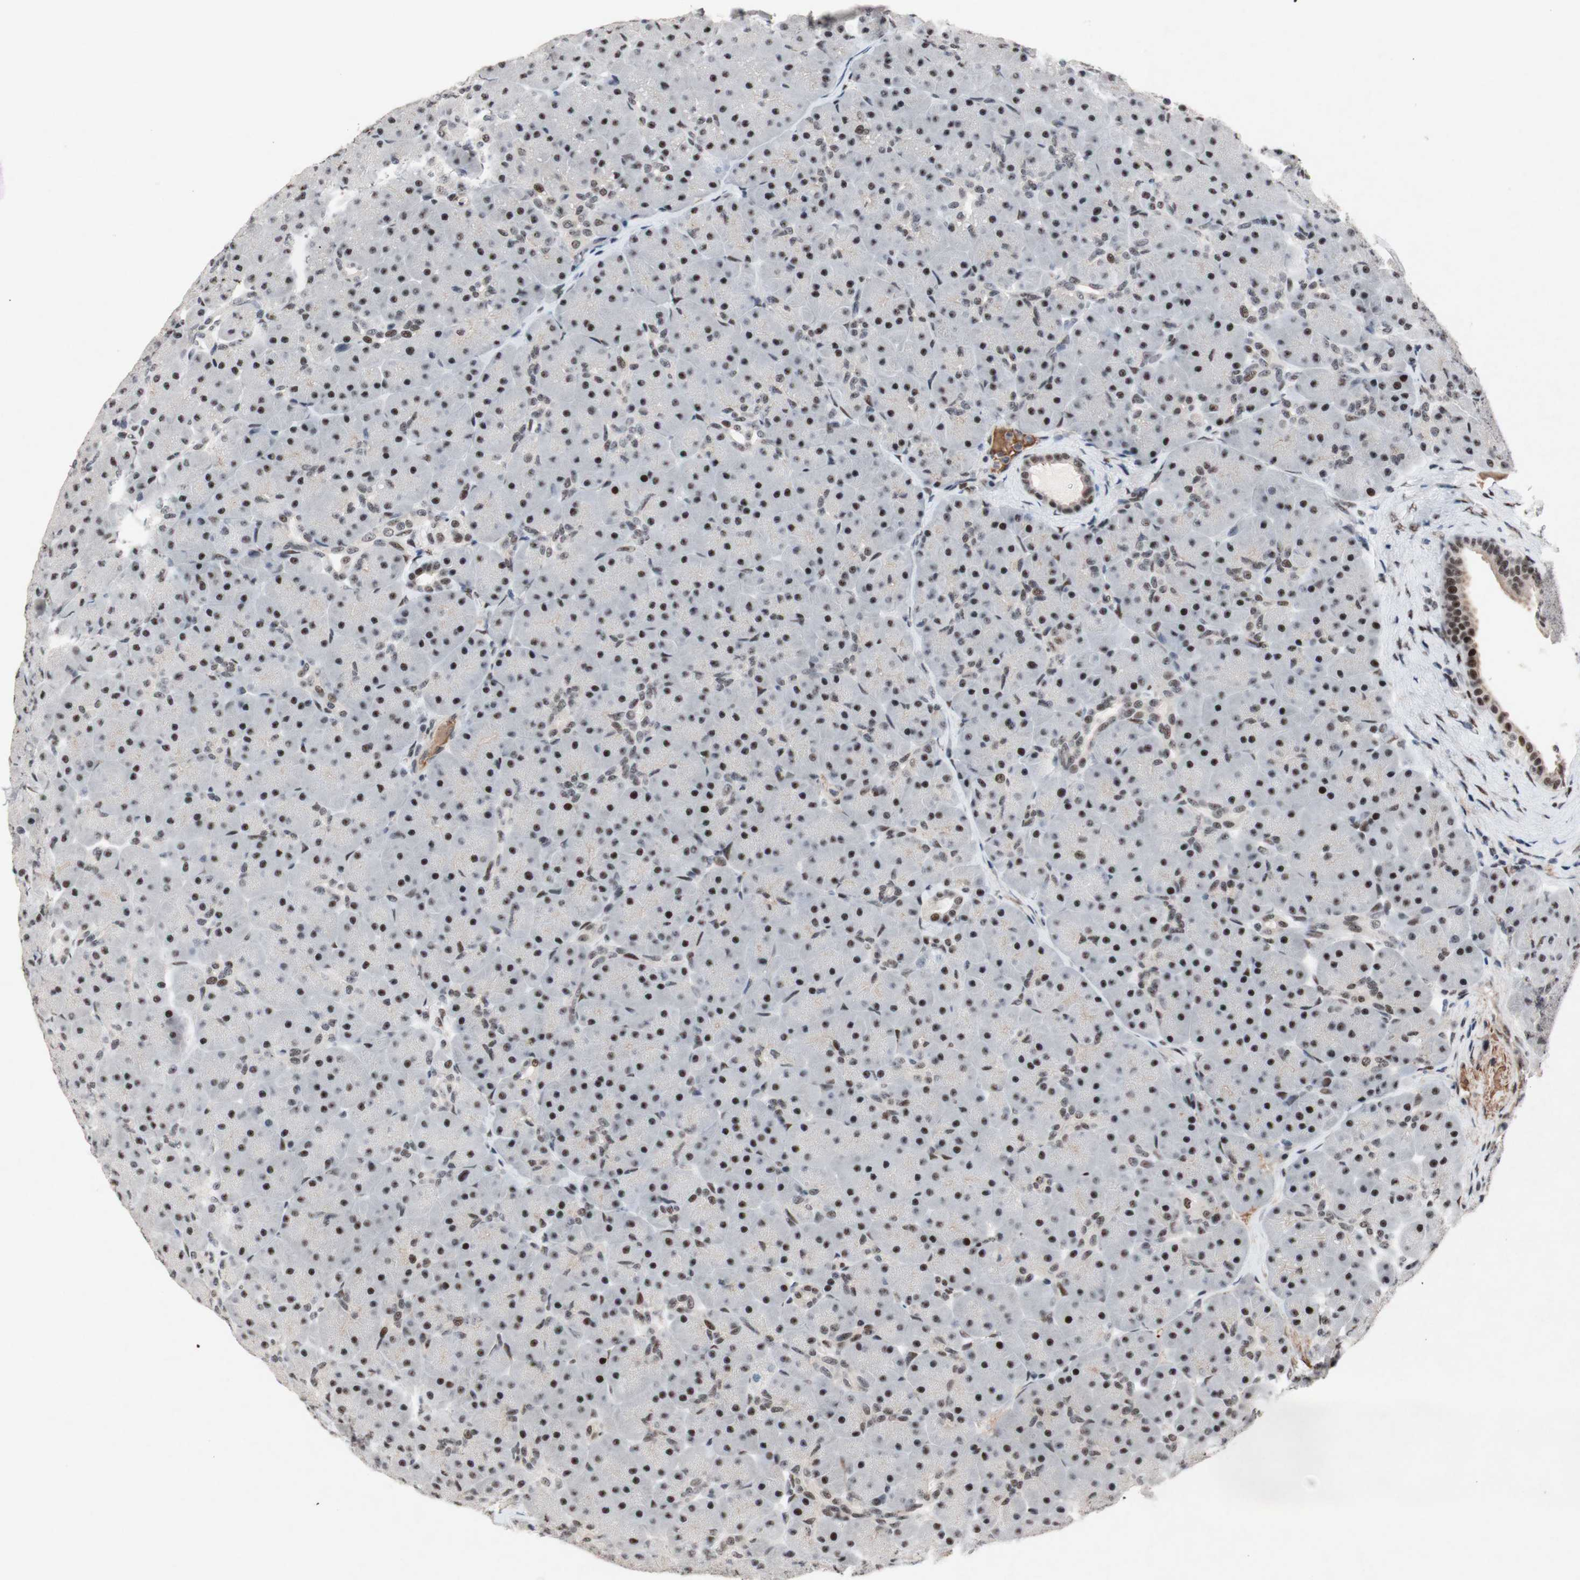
{"staining": {"intensity": "strong", "quantity": "25%-75%", "location": "nuclear"}, "tissue": "pancreas", "cell_type": "Exocrine glandular cells", "image_type": "normal", "snomed": [{"axis": "morphology", "description": "Normal tissue, NOS"}, {"axis": "topography", "description": "Pancreas"}], "caption": "A high-resolution image shows immunohistochemistry (IHC) staining of benign pancreas, which reveals strong nuclear expression in about 25%-75% of exocrine glandular cells. (DAB IHC with brightfield microscopy, high magnification).", "gene": "TLE1", "patient": {"sex": "male", "age": 66}}